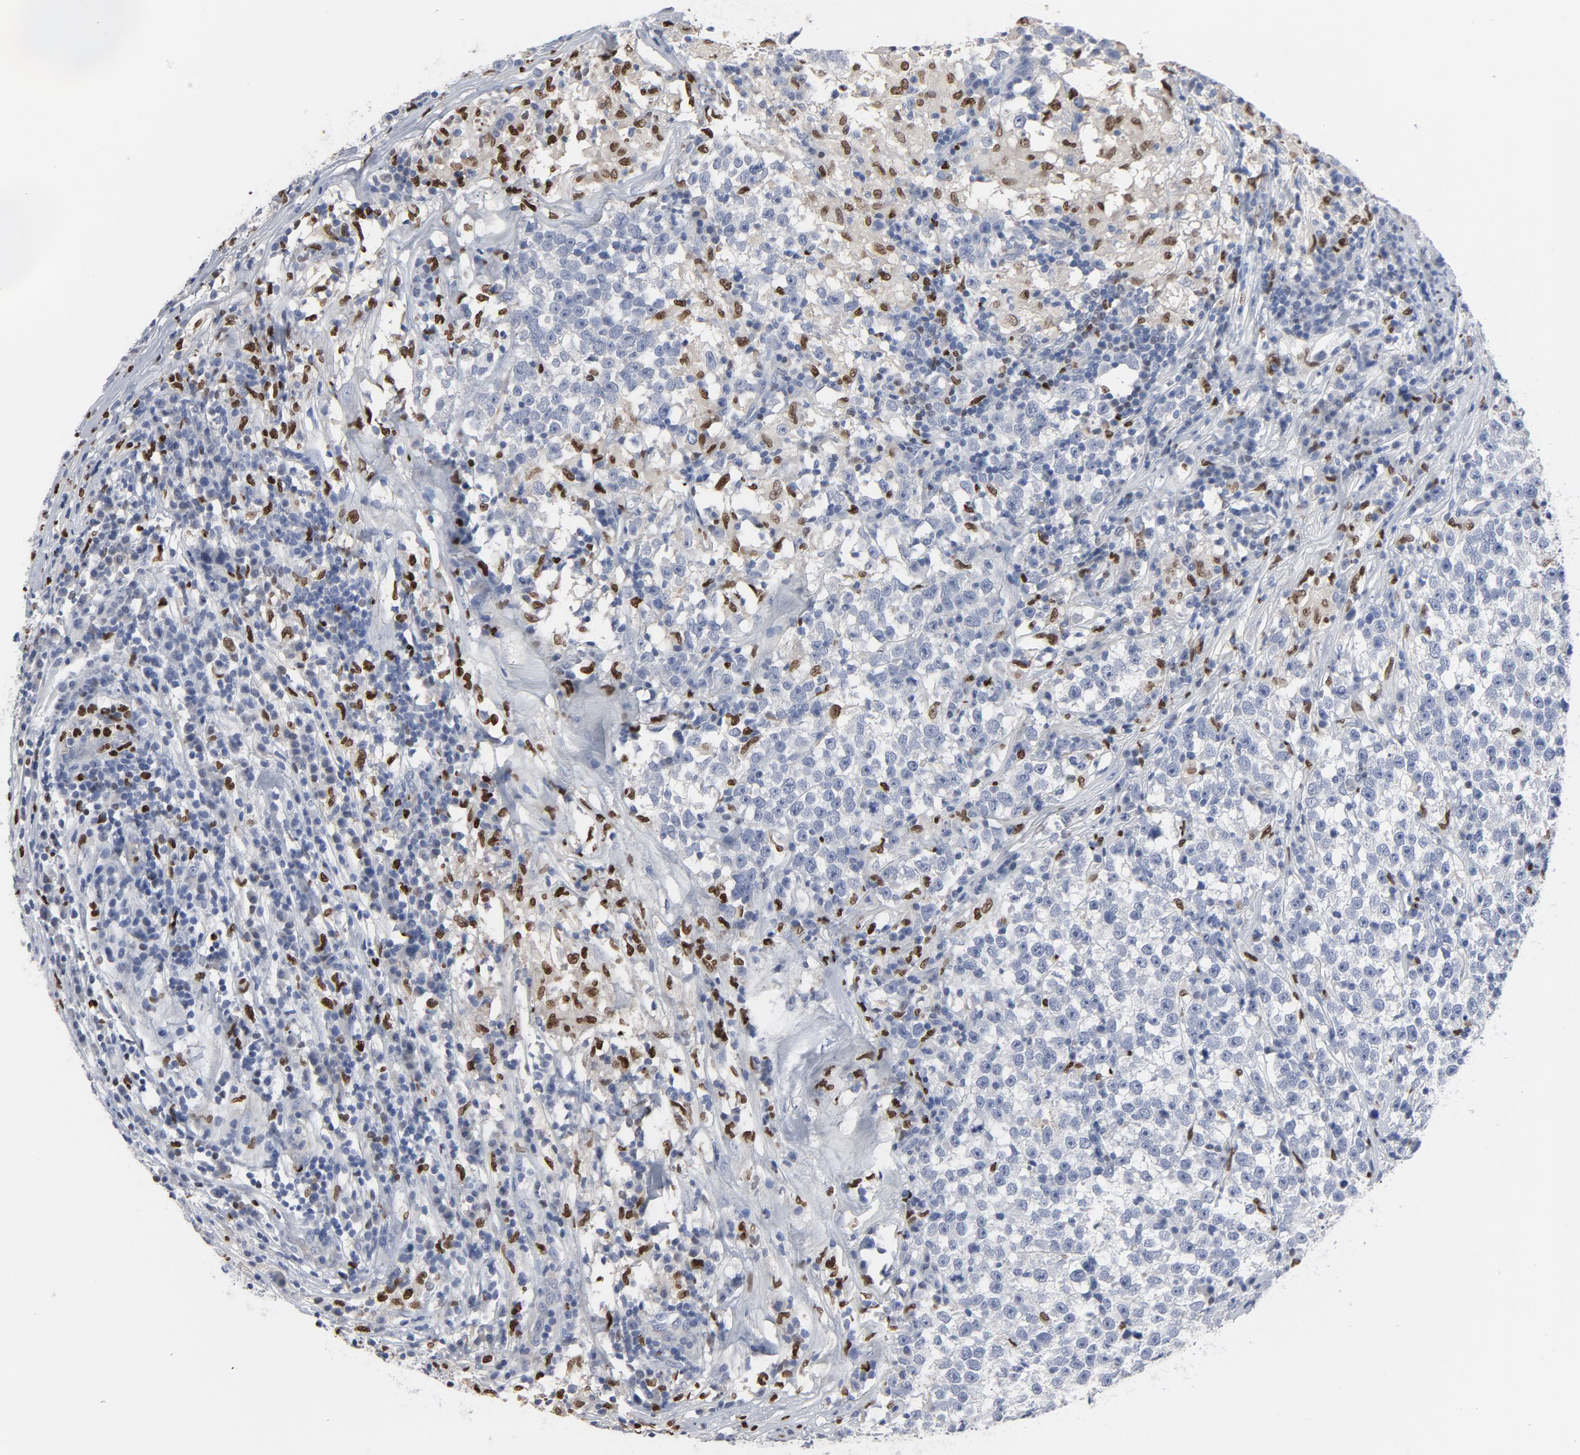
{"staining": {"intensity": "negative", "quantity": "none", "location": "none"}, "tissue": "testis cancer", "cell_type": "Tumor cells", "image_type": "cancer", "snomed": [{"axis": "morphology", "description": "Seminoma, NOS"}, {"axis": "topography", "description": "Testis"}], "caption": "Seminoma (testis) was stained to show a protein in brown. There is no significant staining in tumor cells.", "gene": "SPI1", "patient": {"sex": "male", "age": 43}}